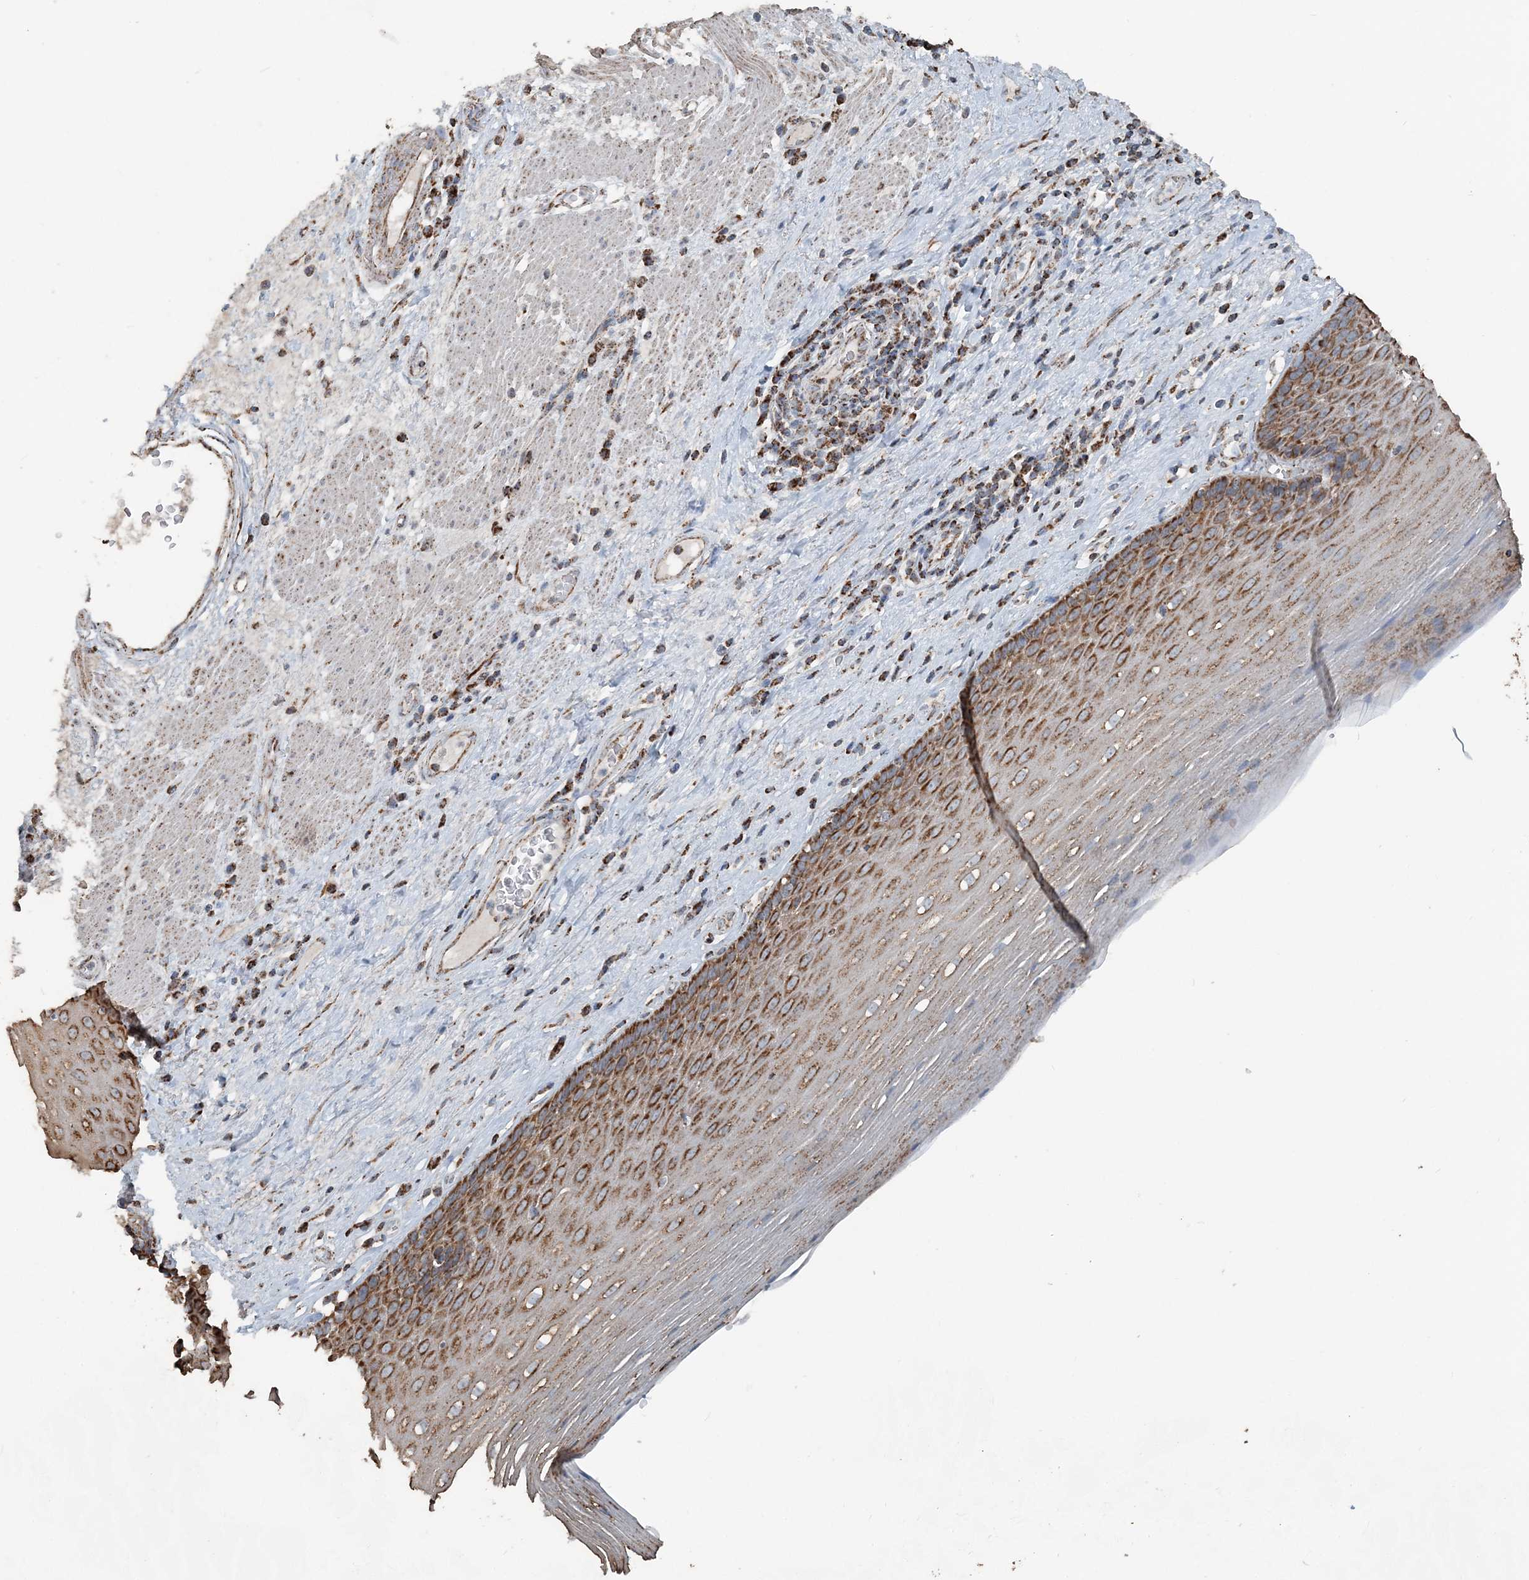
{"staining": {"intensity": "strong", "quantity": ">75%", "location": "cytoplasmic/membranous"}, "tissue": "esophagus", "cell_type": "Squamous epithelial cells", "image_type": "normal", "snomed": [{"axis": "morphology", "description": "Normal tissue, NOS"}, {"axis": "topography", "description": "Esophagus"}], "caption": "Immunohistochemistry (IHC) of unremarkable human esophagus shows high levels of strong cytoplasmic/membranous expression in about >75% of squamous epithelial cells. (DAB (3,3'-diaminobenzidine) = brown stain, brightfield microscopy at high magnification).", "gene": "SUCLG1", "patient": {"sex": "male", "age": 62}}